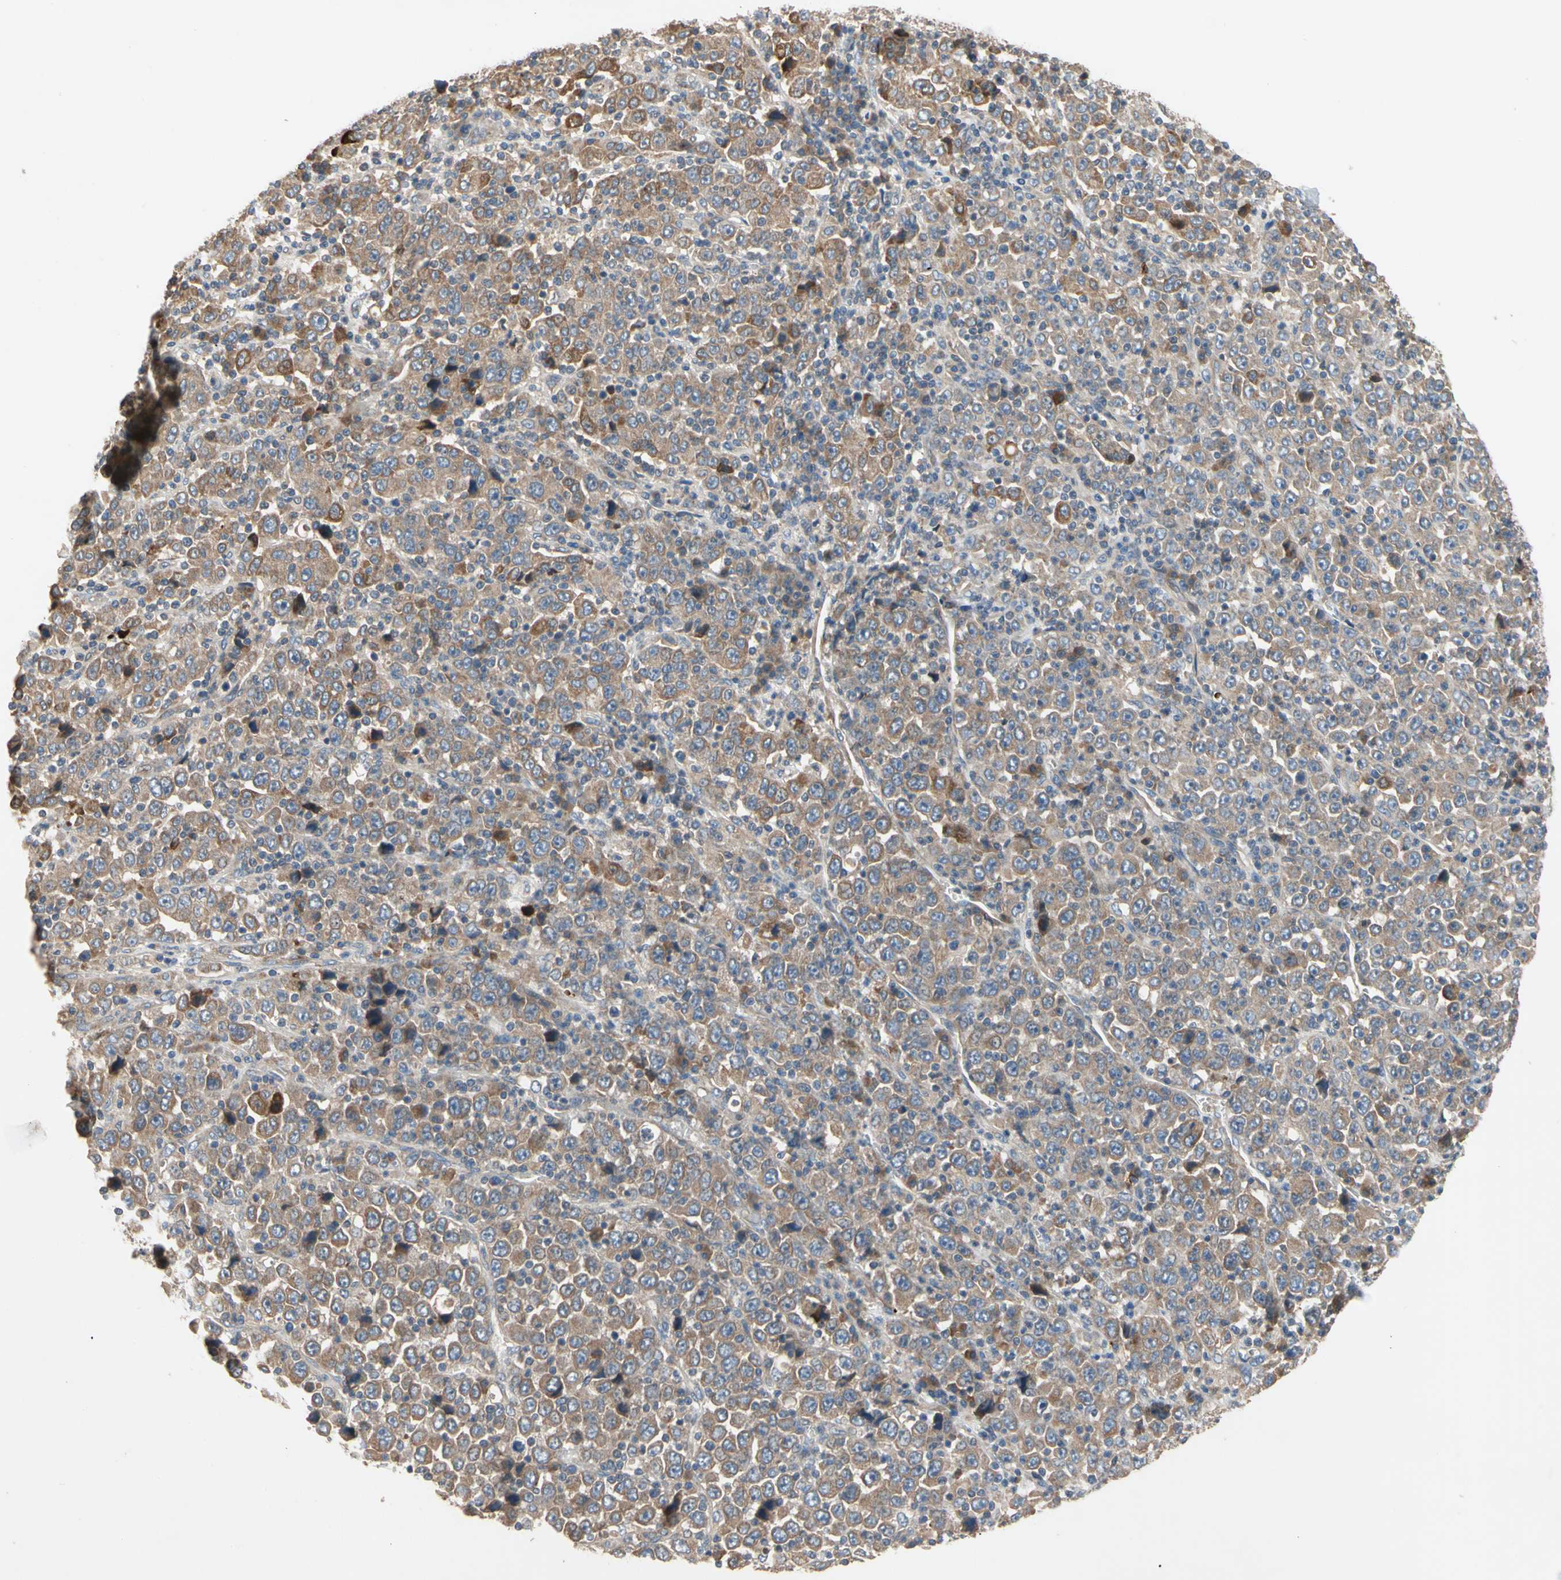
{"staining": {"intensity": "moderate", "quantity": ">75%", "location": "cytoplasmic/membranous"}, "tissue": "stomach cancer", "cell_type": "Tumor cells", "image_type": "cancer", "snomed": [{"axis": "morphology", "description": "Normal tissue, NOS"}, {"axis": "morphology", "description": "Adenocarcinoma, NOS"}, {"axis": "topography", "description": "Stomach, upper"}, {"axis": "topography", "description": "Stomach"}], "caption": "An immunohistochemistry image of tumor tissue is shown. Protein staining in brown highlights moderate cytoplasmic/membranous positivity in stomach cancer within tumor cells. Immunohistochemistry stains the protein of interest in brown and the nuclei are stained blue.", "gene": "XYLT1", "patient": {"sex": "male", "age": 59}}